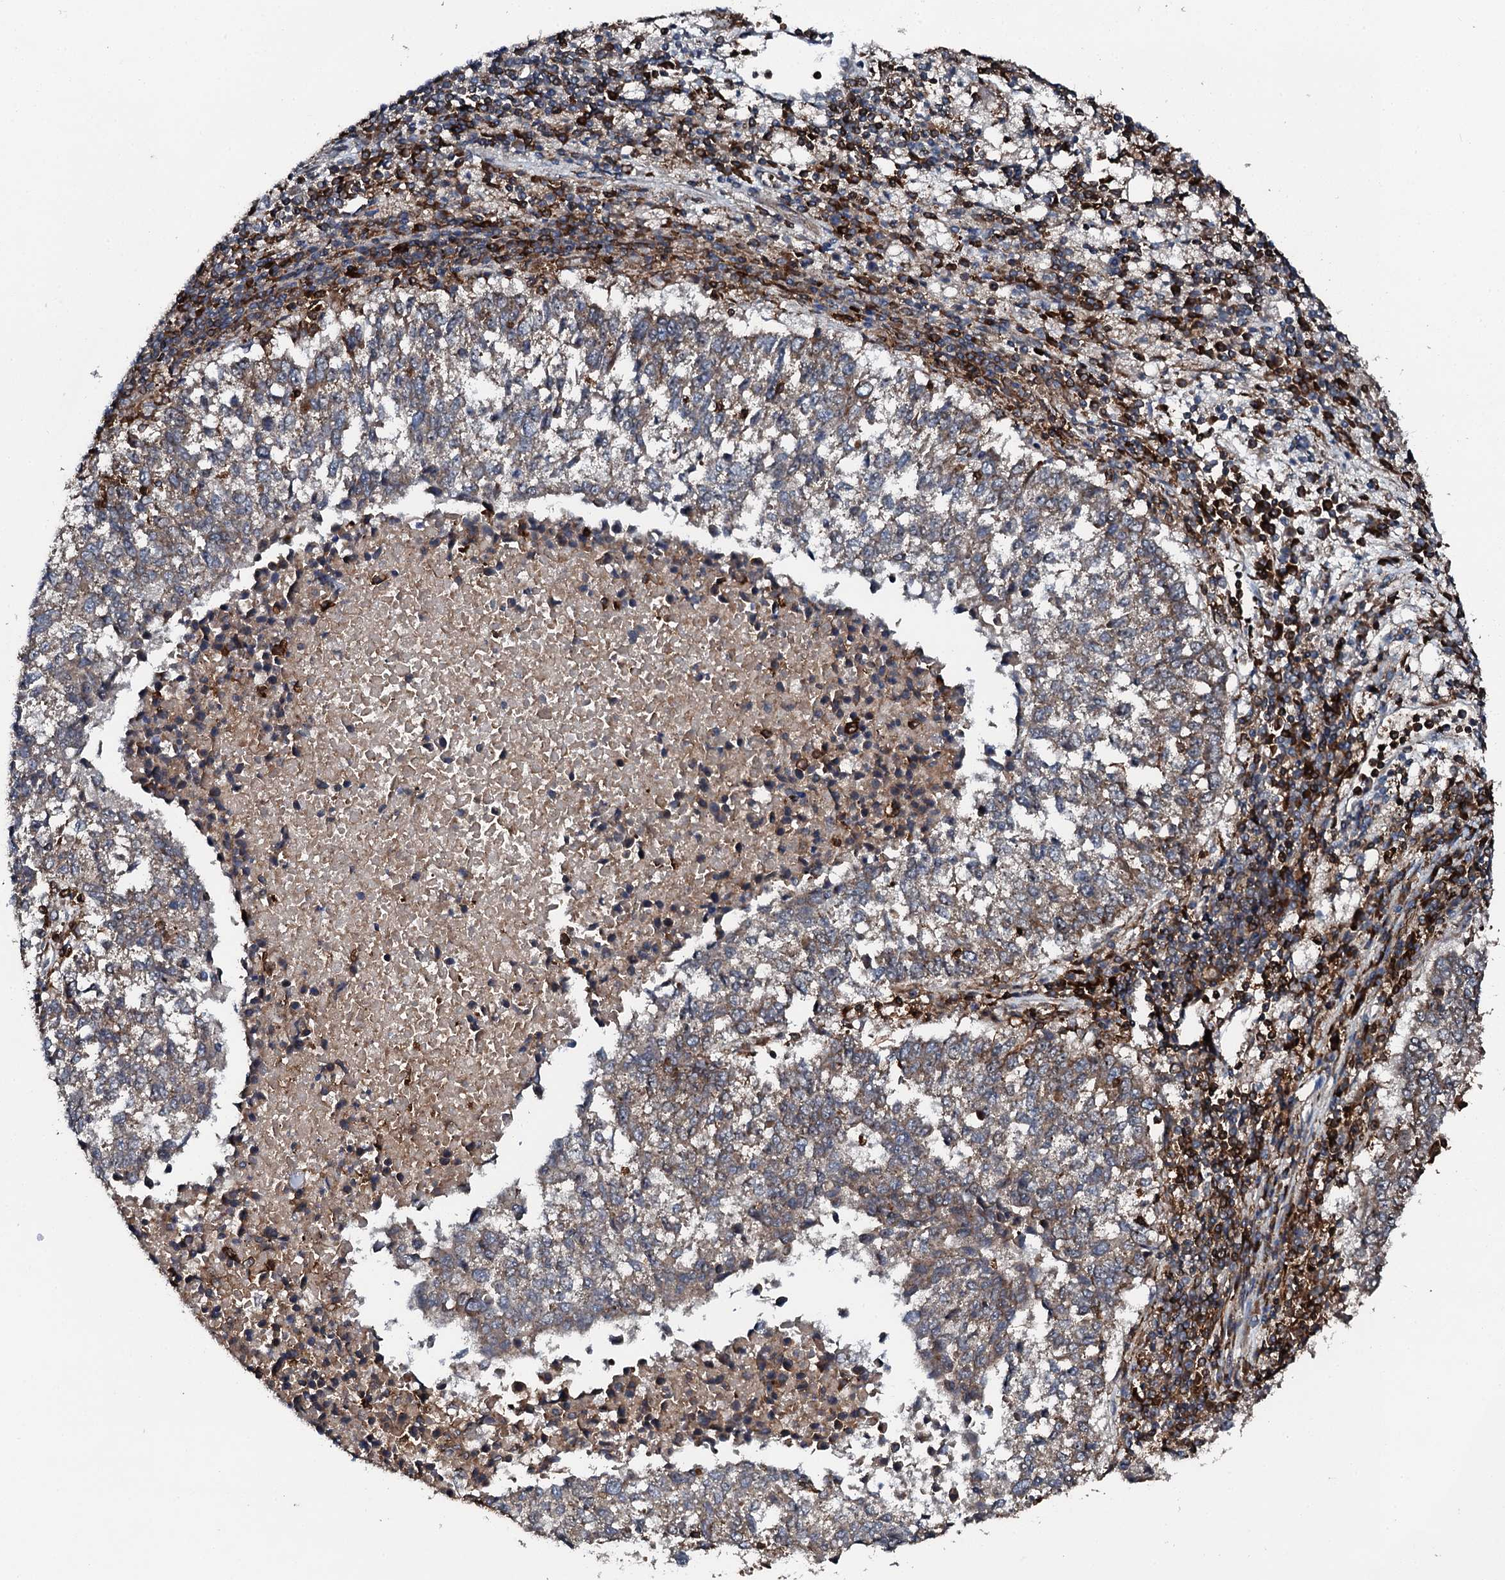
{"staining": {"intensity": "weak", "quantity": "25%-75%", "location": "cytoplasmic/membranous"}, "tissue": "lung cancer", "cell_type": "Tumor cells", "image_type": "cancer", "snomed": [{"axis": "morphology", "description": "Squamous cell carcinoma, NOS"}, {"axis": "topography", "description": "Lung"}], "caption": "Squamous cell carcinoma (lung) stained for a protein (brown) reveals weak cytoplasmic/membranous positive positivity in about 25%-75% of tumor cells.", "gene": "EDC4", "patient": {"sex": "male", "age": 73}}